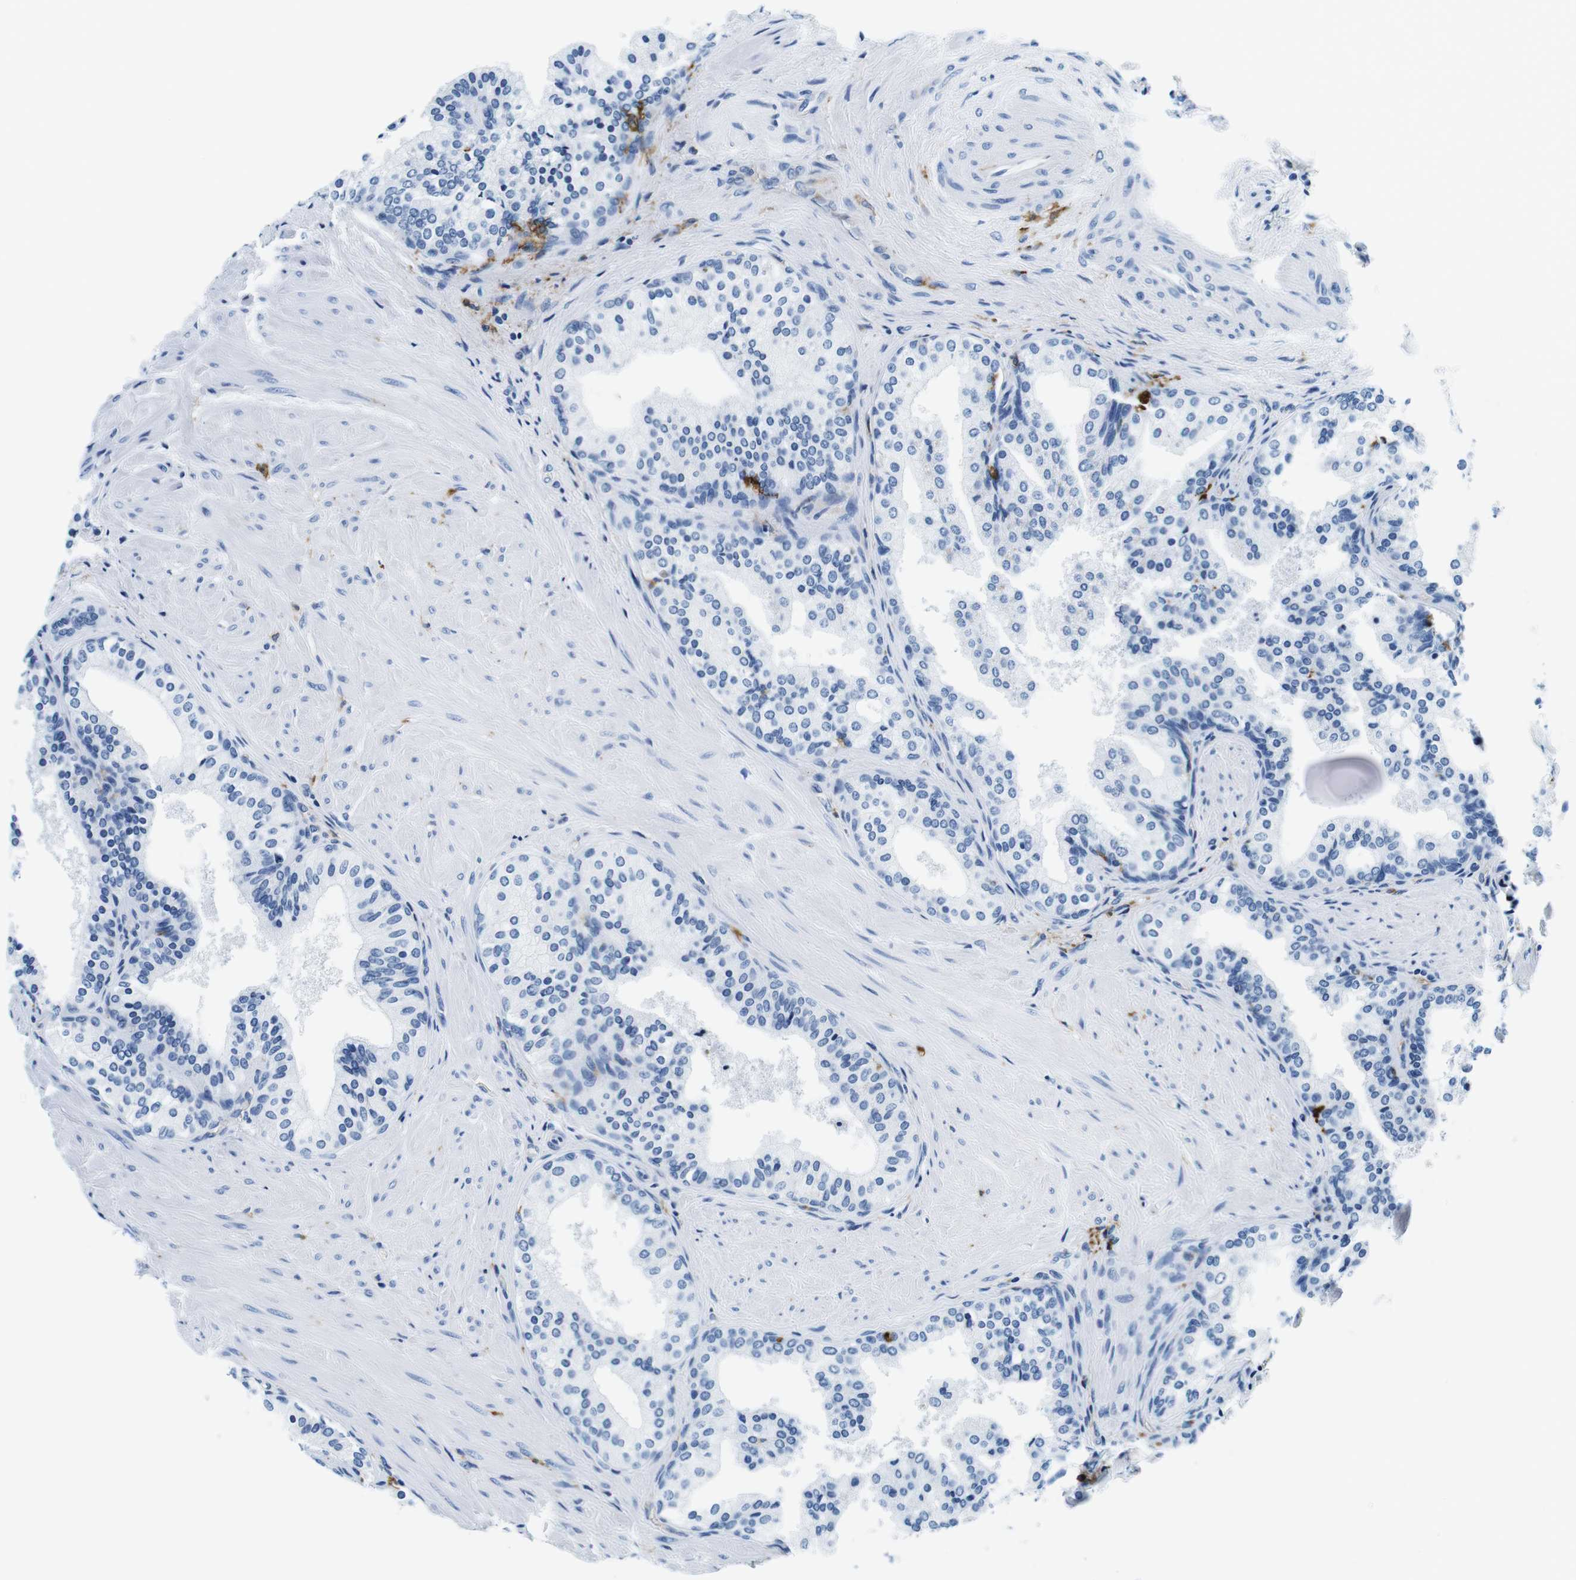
{"staining": {"intensity": "negative", "quantity": "none", "location": "none"}, "tissue": "prostate cancer", "cell_type": "Tumor cells", "image_type": "cancer", "snomed": [{"axis": "morphology", "description": "Adenocarcinoma, Low grade"}, {"axis": "topography", "description": "Prostate"}], "caption": "Histopathology image shows no significant protein staining in tumor cells of prostate cancer (low-grade adenocarcinoma). (DAB immunohistochemistry visualized using brightfield microscopy, high magnification).", "gene": "HLA-DRB1", "patient": {"sex": "male", "age": 60}}